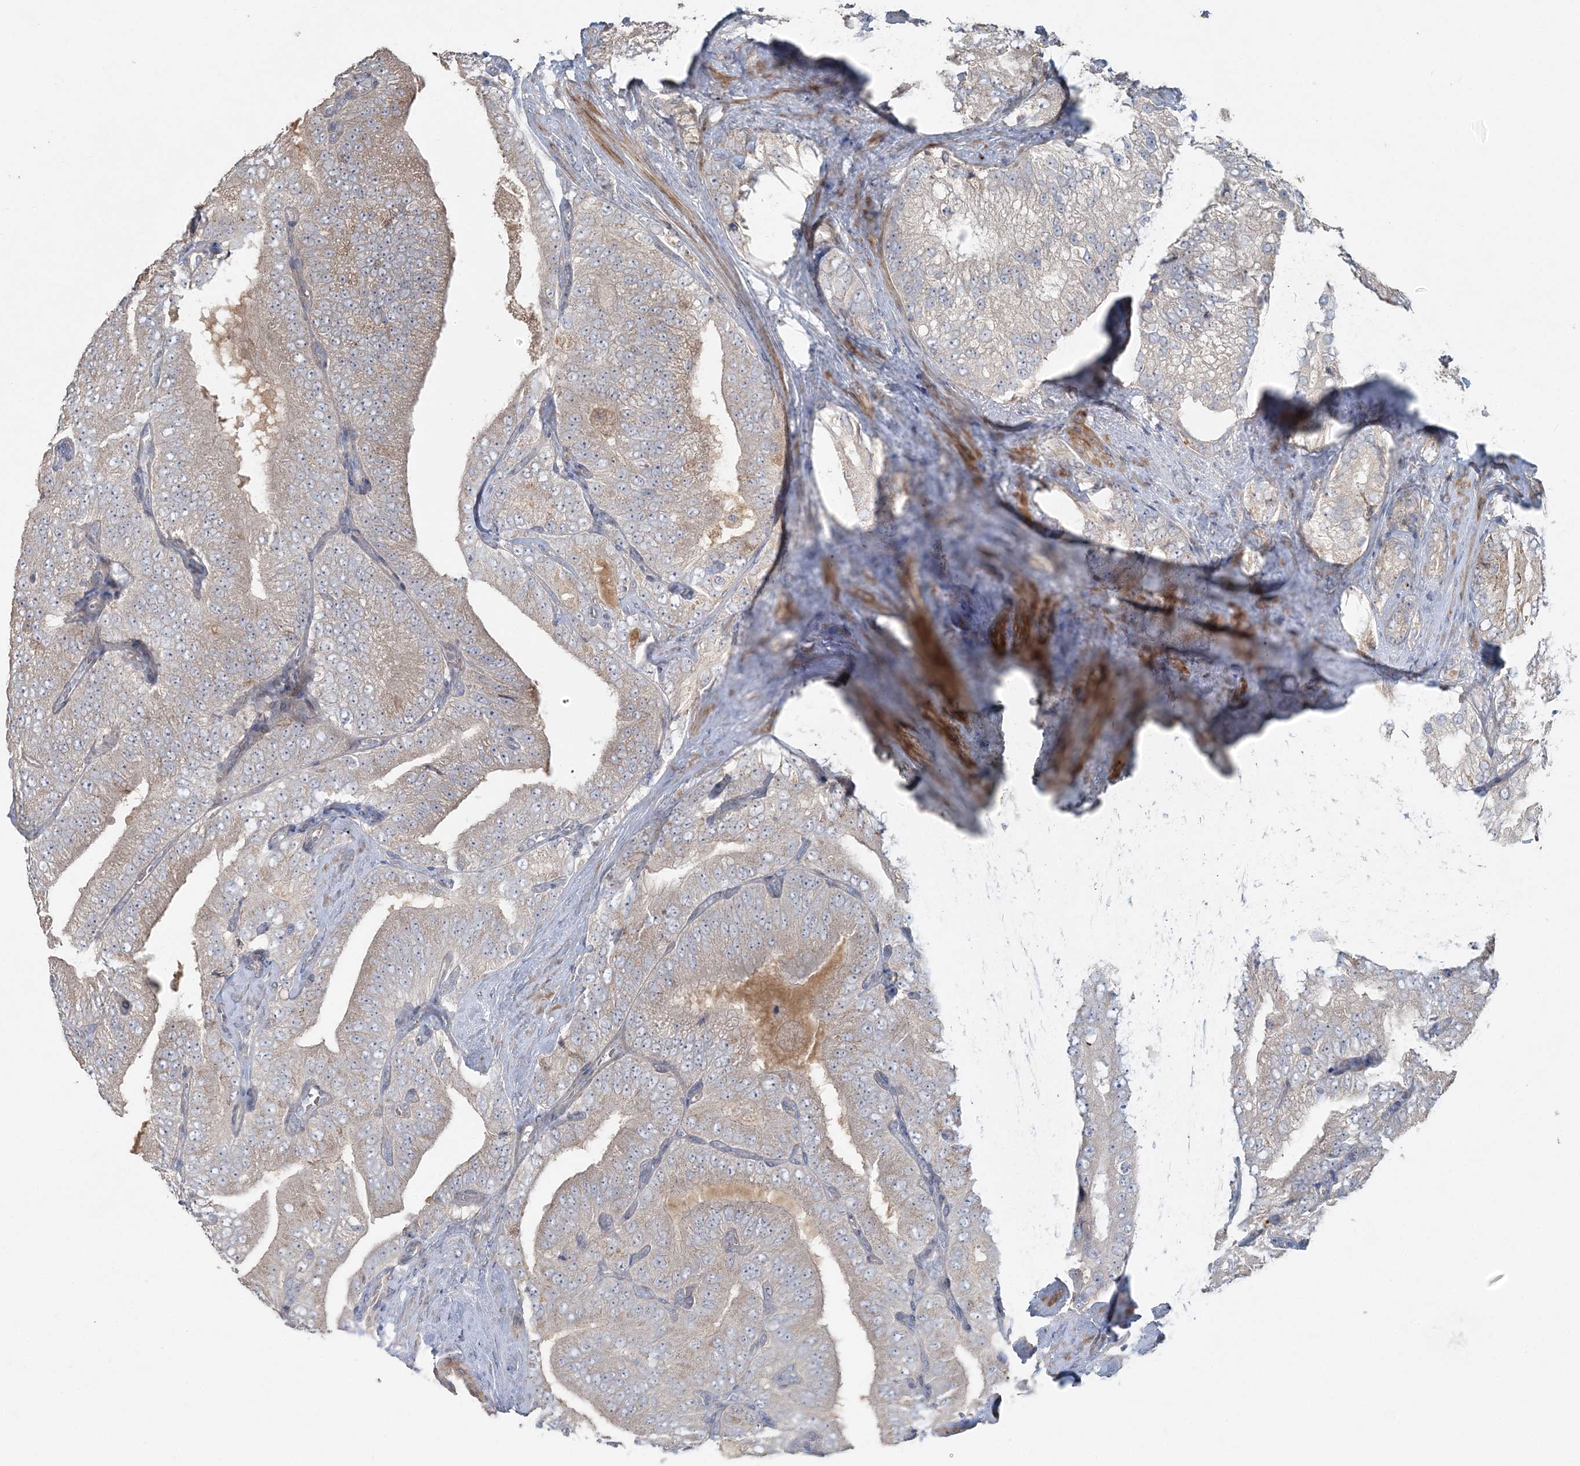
{"staining": {"intensity": "negative", "quantity": "none", "location": "none"}, "tissue": "prostate cancer", "cell_type": "Tumor cells", "image_type": "cancer", "snomed": [{"axis": "morphology", "description": "Adenocarcinoma, High grade"}, {"axis": "topography", "description": "Prostate"}], "caption": "An immunohistochemistry (IHC) micrograph of prostate cancer is shown. There is no staining in tumor cells of prostate cancer. (IHC, brightfield microscopy, high magnification).", "gene": "SLC4A10", "patient": {"sex": "male", "age": 58}}